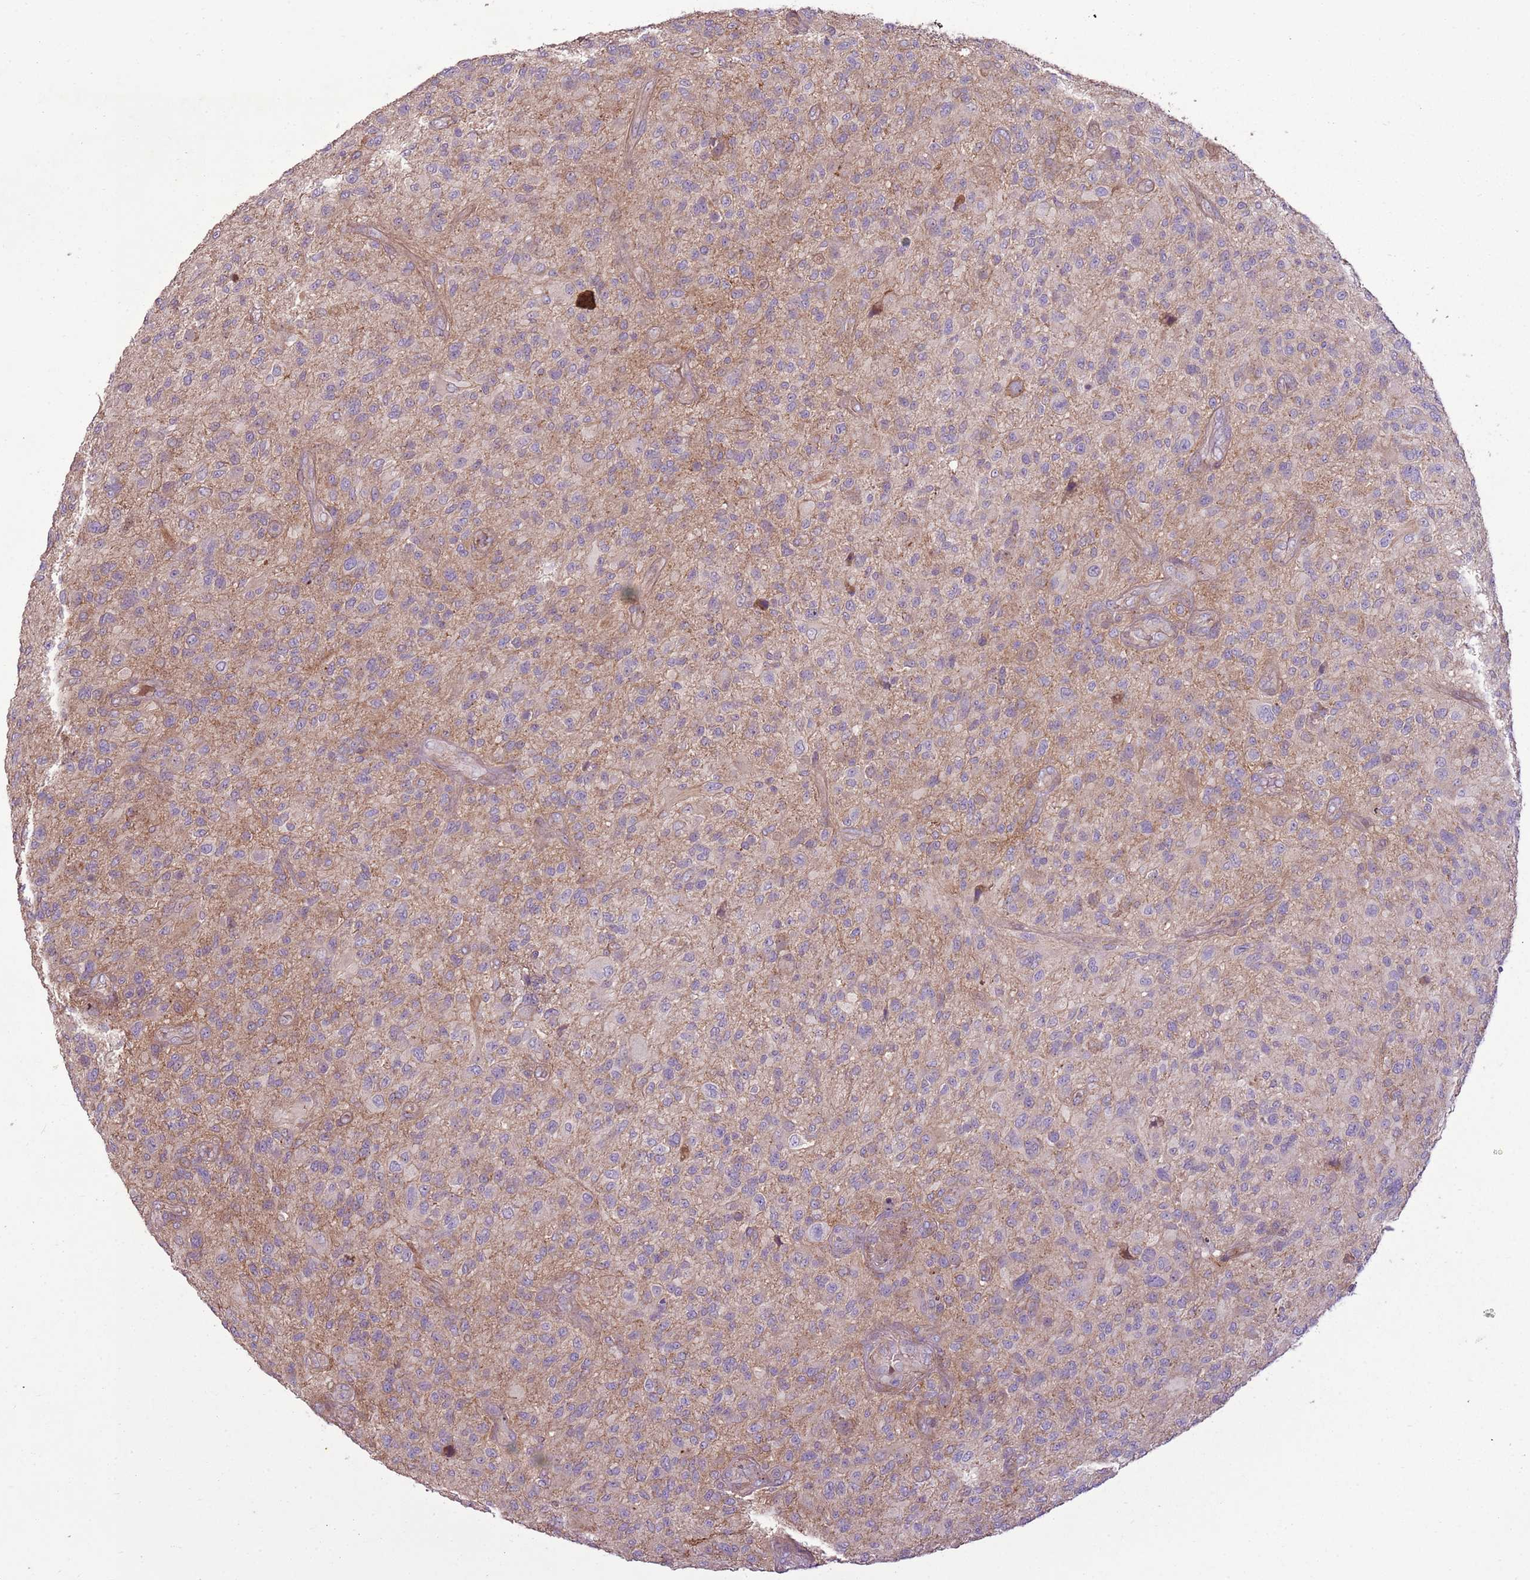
{"staining": {"intensity": "negative", "quantity": "none", "location": "none"}, "tissue": "glioma", "cell_type": "Tumor cells", "image_type": "cancer", "snomed": [{"axis": "morphology", "description": "Glioma, malignant, High grade"}, {"axis": "topography", "description": "Brain"}], "caption": "High-grade glioma (malignant) was stained to show a protein in brown. There is no significant positivity in tumor cells.", "gene": "ANKRD24", "patient": {"sex": "male", "age": 47}}